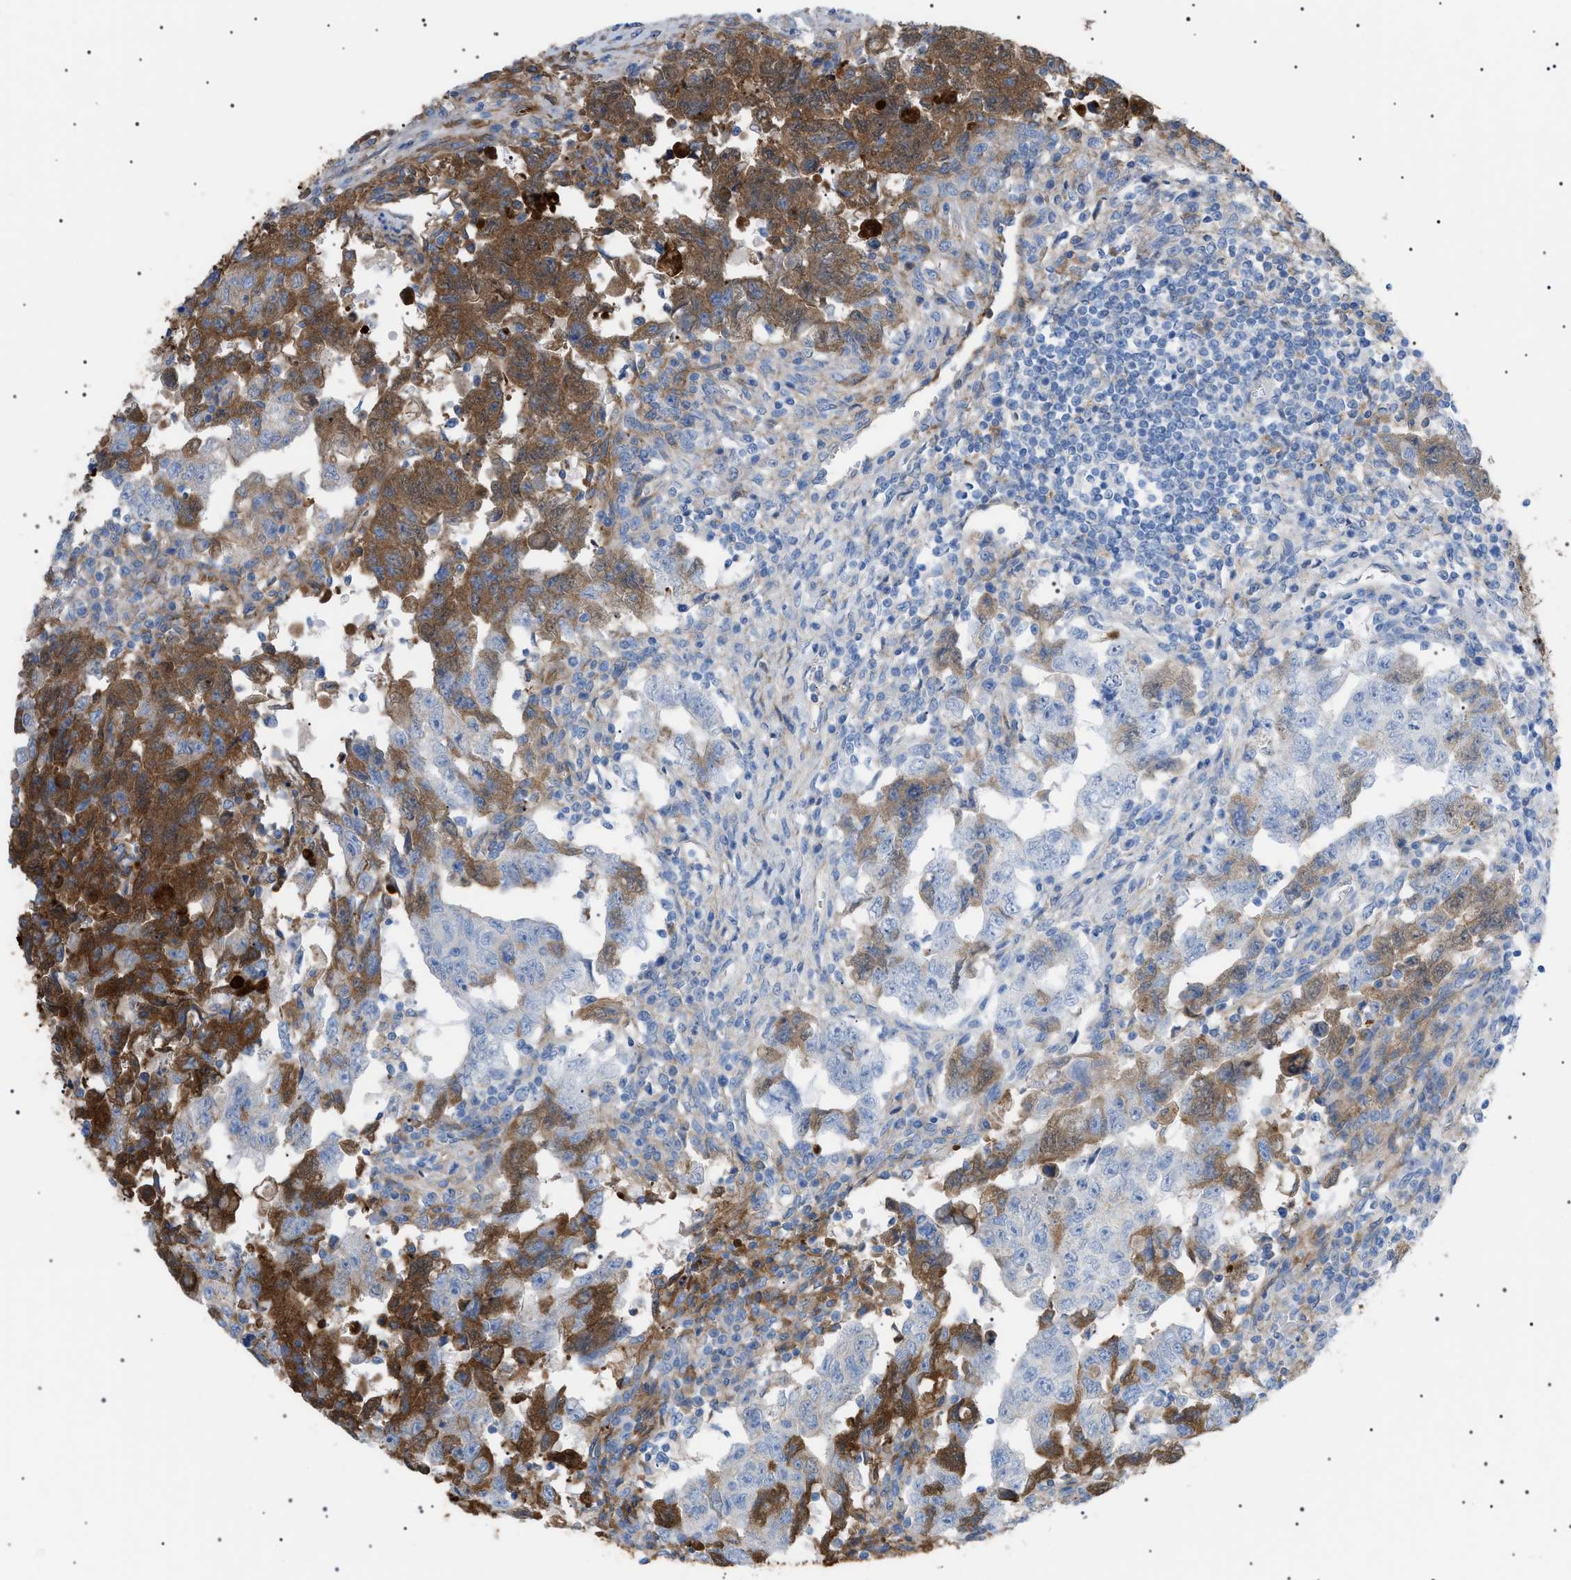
{"staining": {"intensity": "weak", "quantity": ">75%", "location": "cytoplasmic/membranous"}, "tissue": "testis cancer", "cell_type": "Tumor cells", "image_type": "cancer", "snomed": [{"axis": "morphology", "description": "Carcinoma, Embryonal, NOS"}, {"axis": "topography", "description": "Testis"}], "caption": "This micrograph demonstrates testis embryonal carcinoma stained with immunohistochemistry to label a protein in brown. The cytoplasmic/membranous of tumor cells show weak positivity for the protein. Nuclei are counter-stained blue.", "gene": "LPA", "patient": {"sex": "male", "age": 28}}